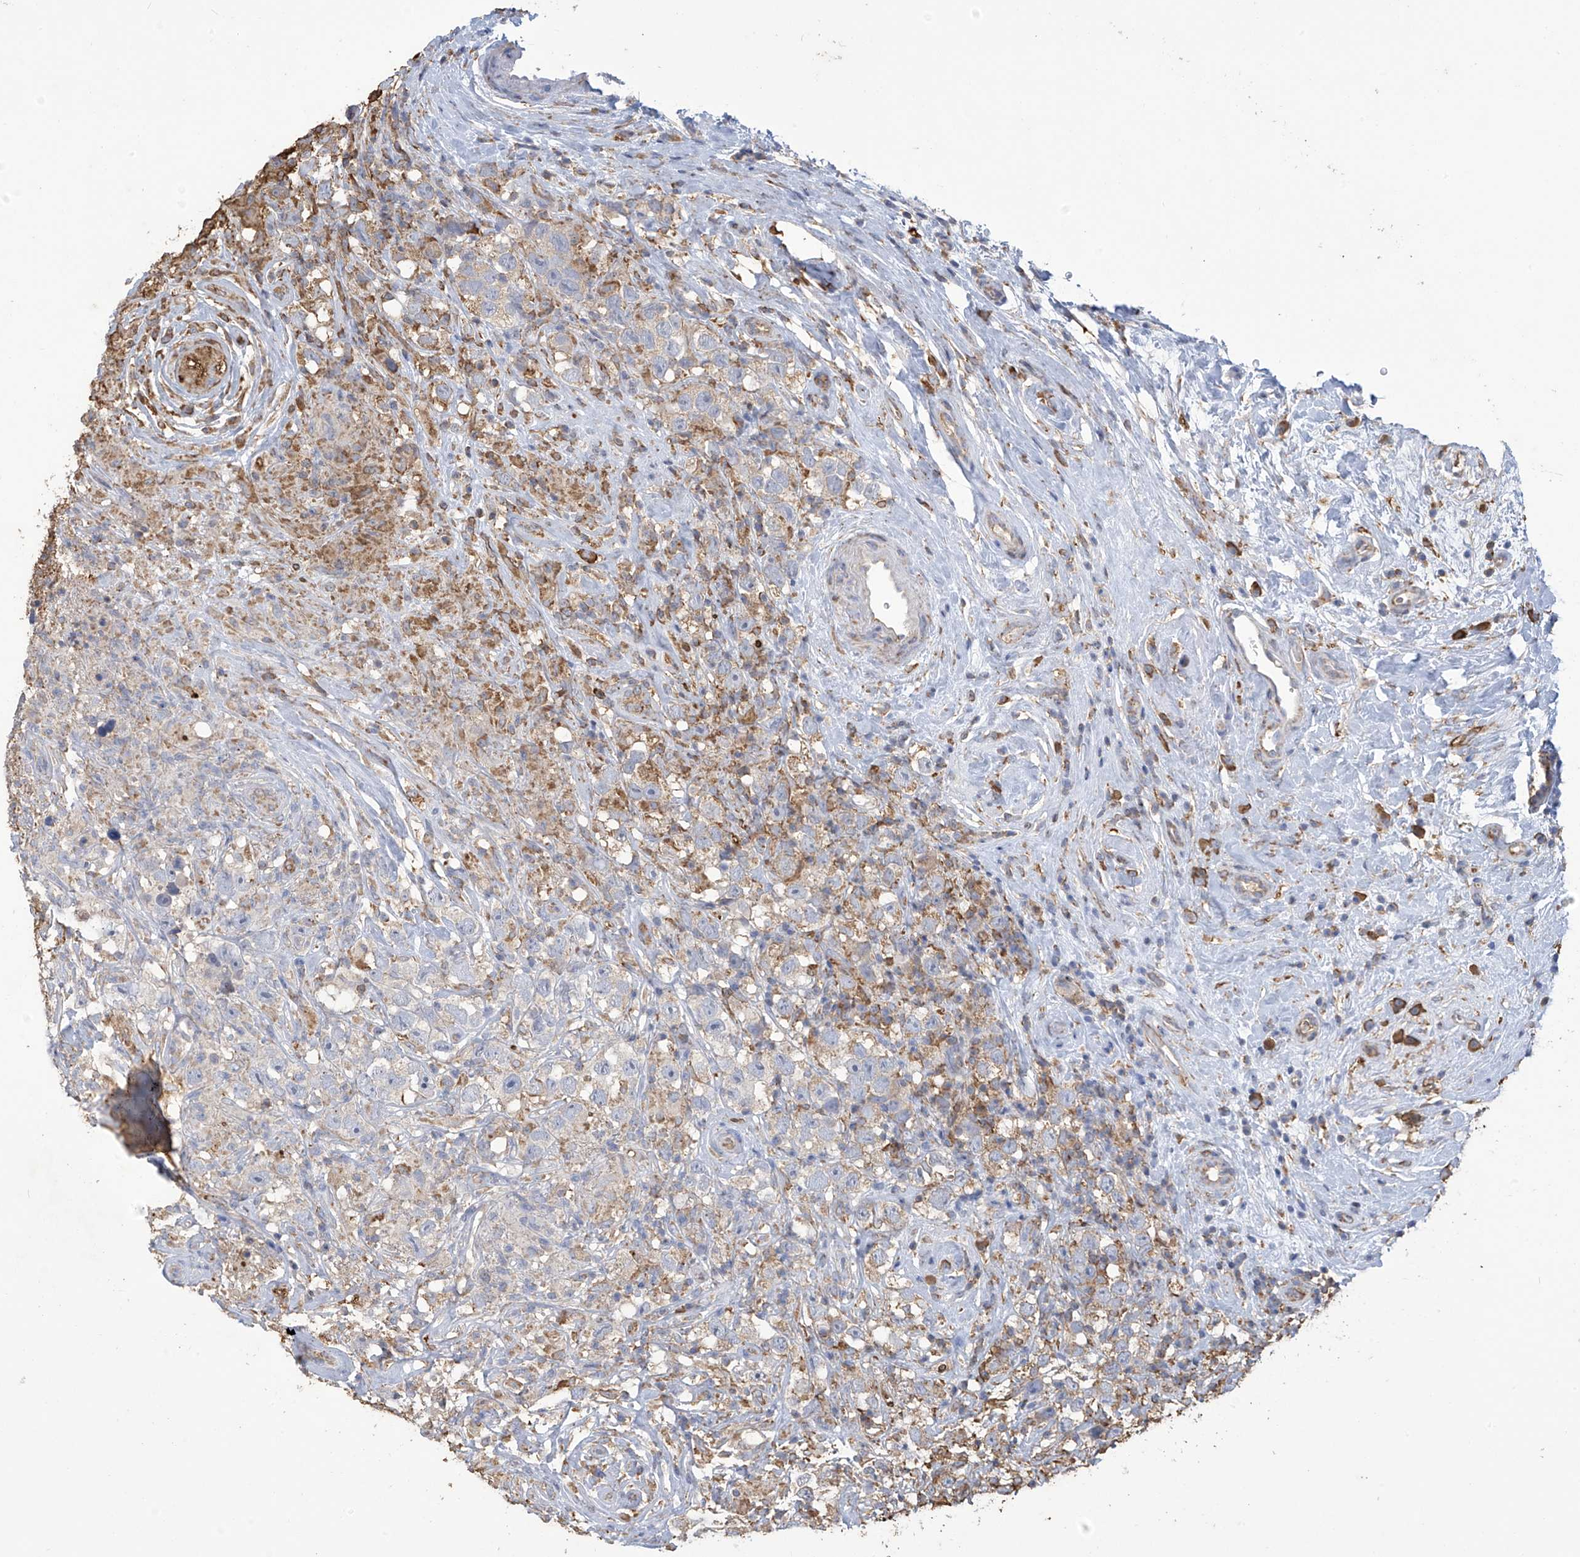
{"staining": {"intensity": "weak", "quantity": "<25%", "location": "cytoplasmic/membranous"}, "tissue": "testis cancer", "cell_type": "Tumor cells", "image_type": "cancer", "snomed": [{"axis": "morphology", "description": "Seminoma, NOS"}, {"axis": "topography", "description": "Testis"}], "caption": "DAB immunohistochemical staining of human testis cancer (seminoma) displays no significant positivity in tumor cells. (Brightfield microscopy of DAB IHC at high magnification).", "gene": "OGT", "patient": {"sex": "male", "age": 49}}